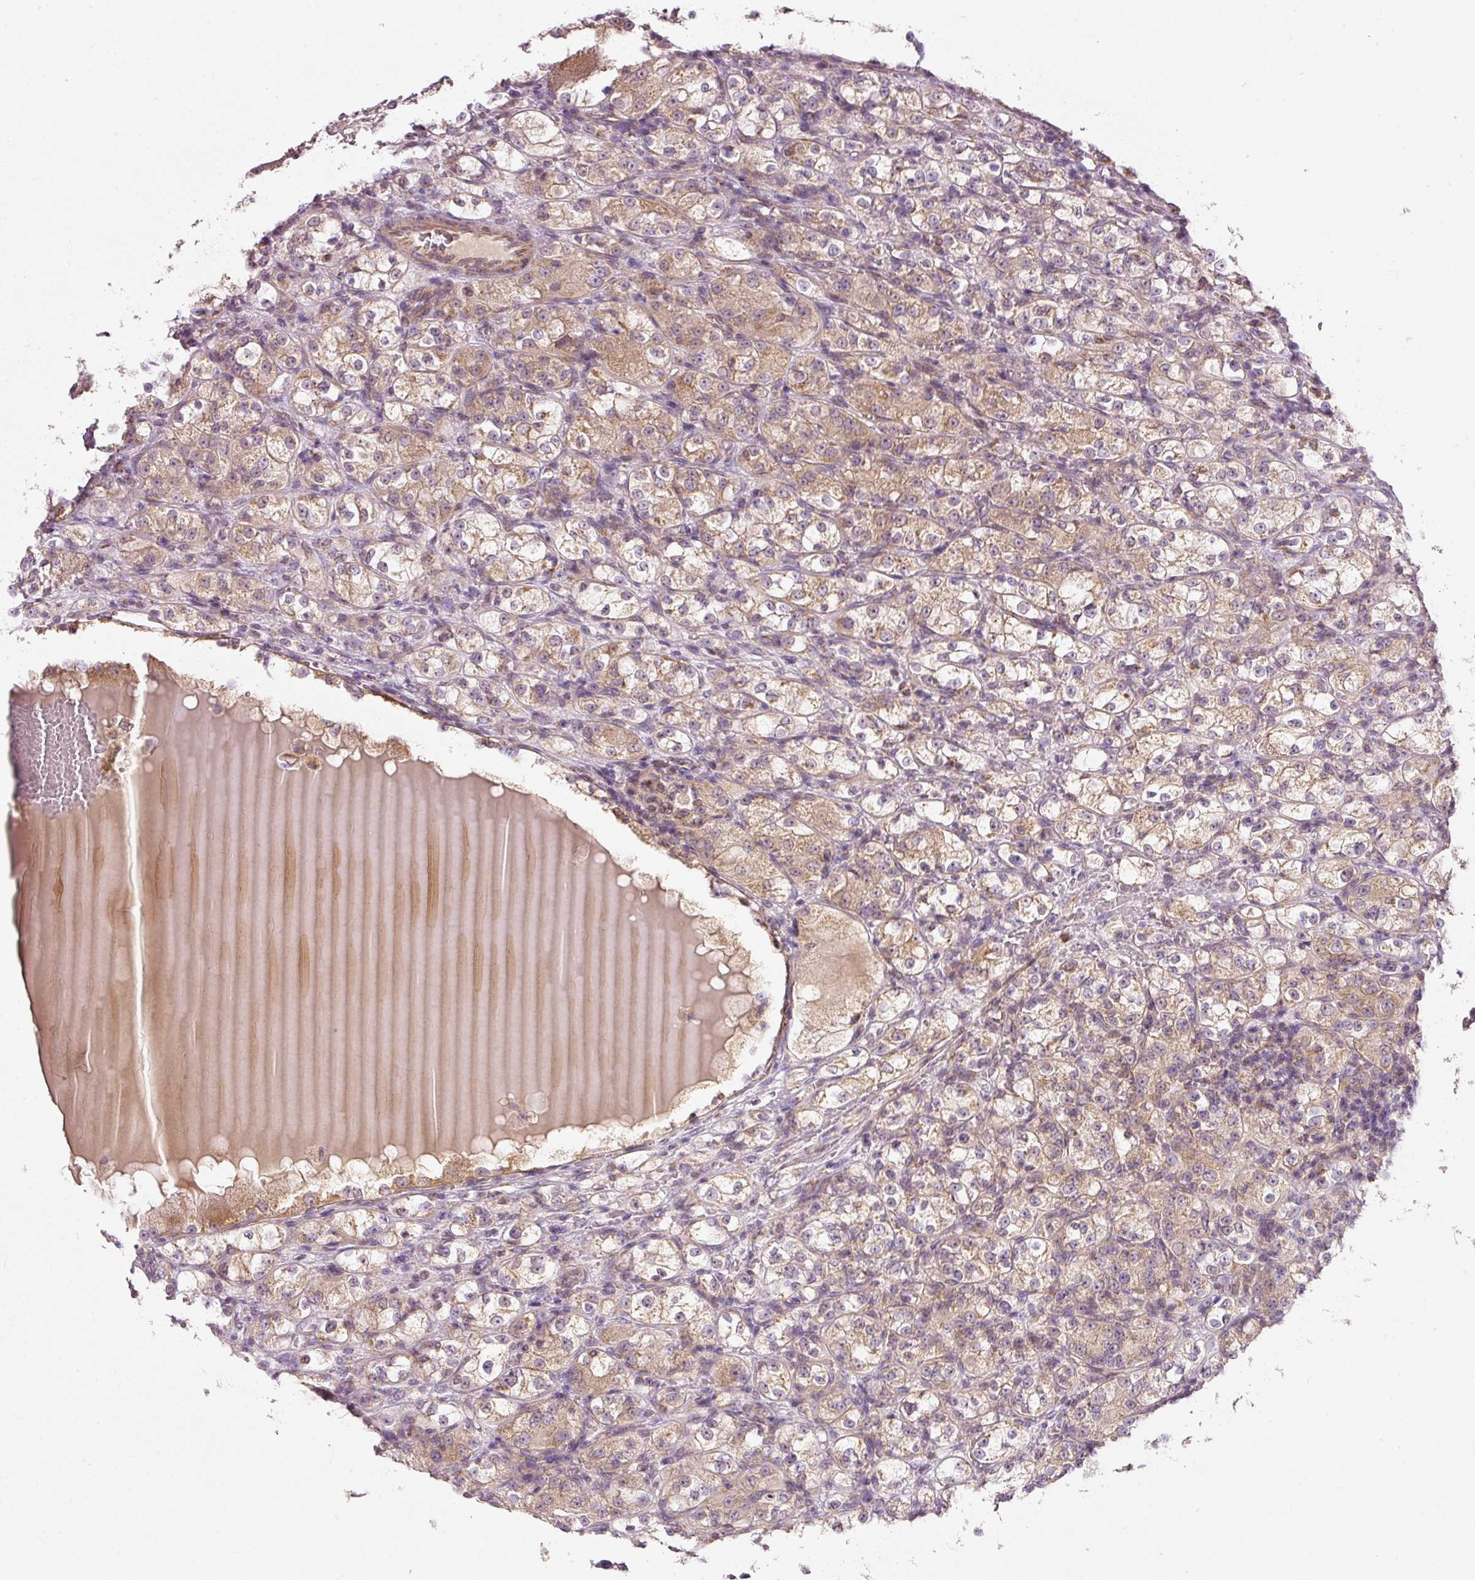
{"staining": {"intensity": "moderate", "quantity": ">75%", "location": "cytoplasmic/membranous"}, "tissue": "renal cancer", "cell_type": "Tumor cells", "image_type": "cancer", "snomed": [{"axis": "morphology", "description": "Normal tissue, NOS"}, {"axis": "morphology", "description": "Adenocarcinoma, NOS"}, {"axis": "topography", "description": "Kidney"}], "caption": "Immunohistochemical staining of renal cancer exhibits medium levels of moderate cytoplasmic/membranous protein positivity in approximately >75% of tumor cells.", "gene": "FAM78B", "patient": {"sex": "male", "age": 61}}